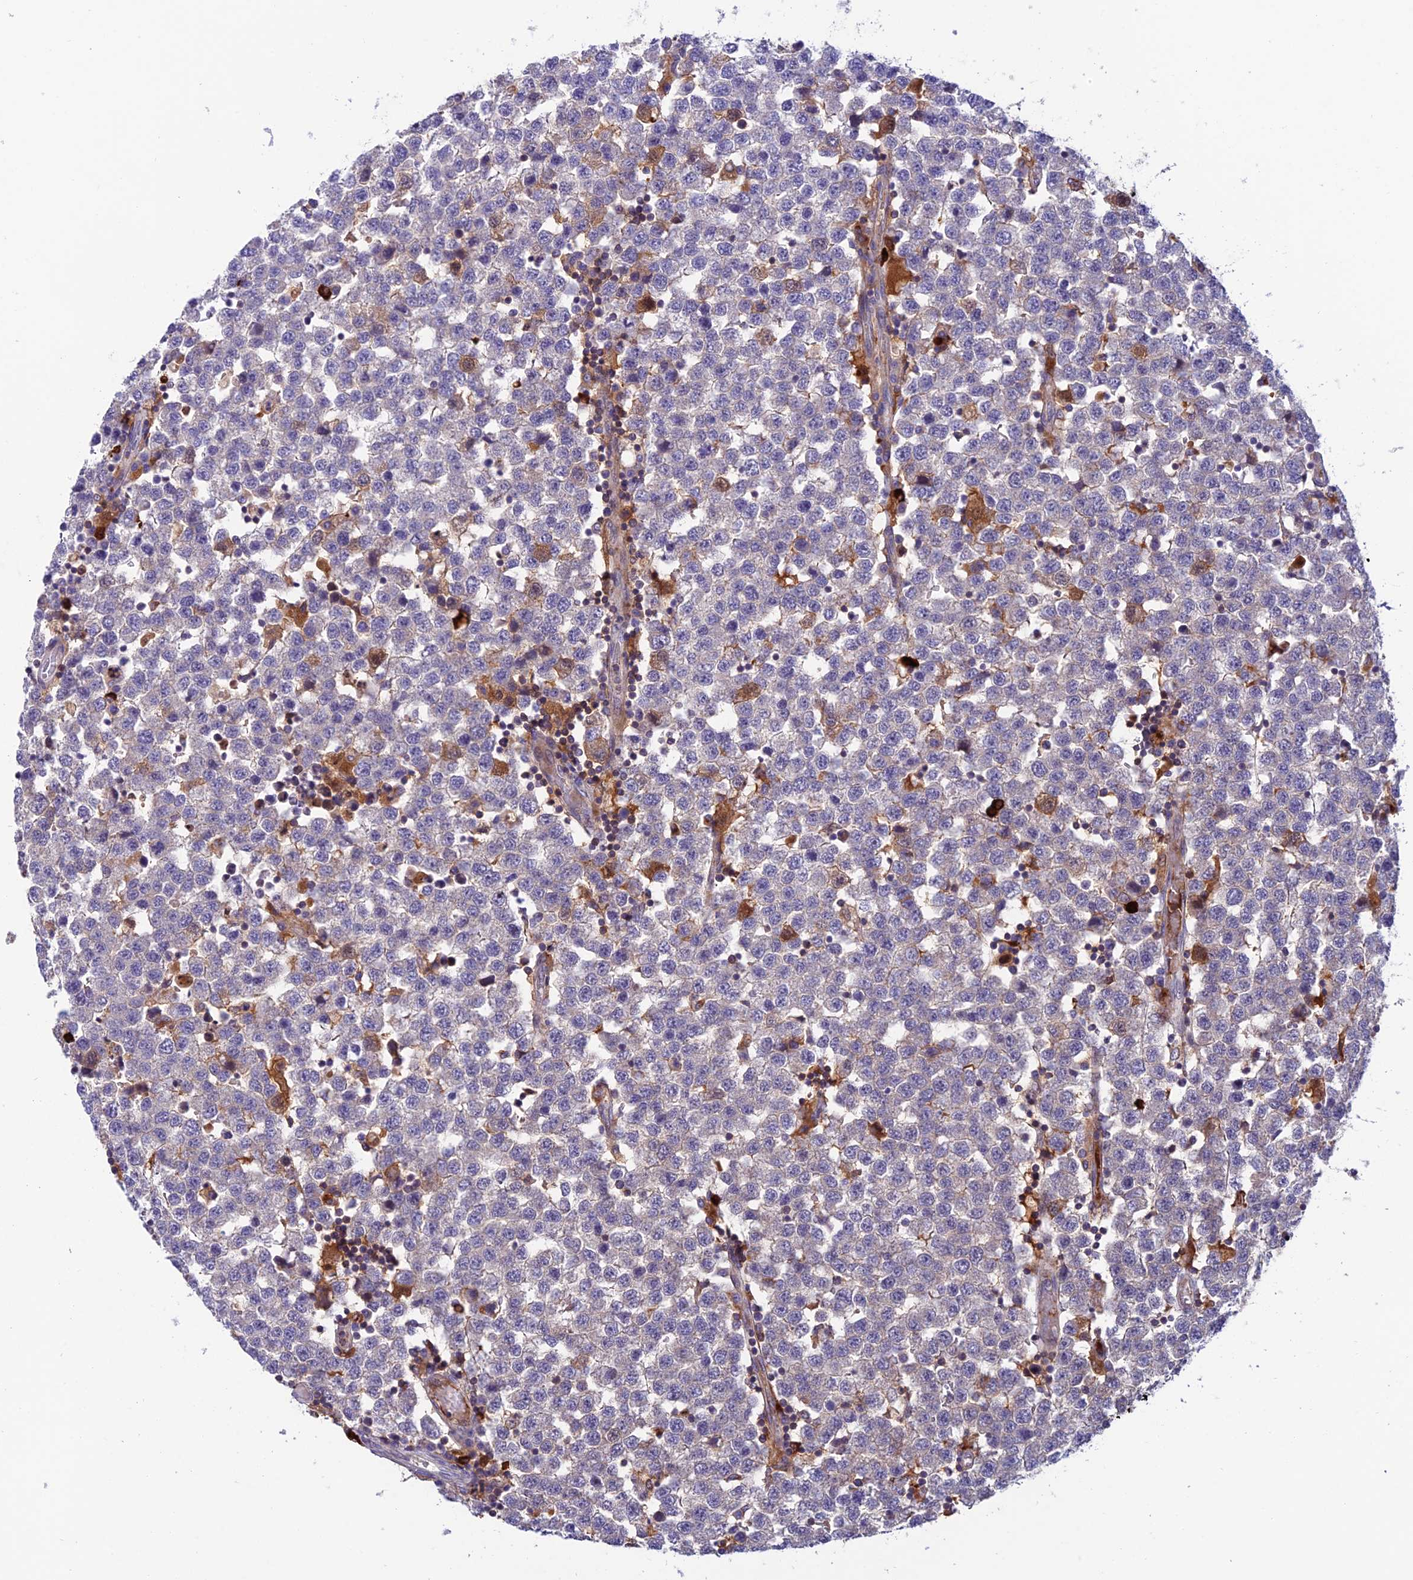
{"staining": {"intensity": "negative", "quantity": "none", "location": "none"}, "tissue": "testis cancer", "cell_type": "Tumor cells", "image_type": "cancer", "snomed": [{"axis": "morphology", "description": "Seminoma, NOS"}, {"axis": "topography", "description": "Testis"}], "caption": "IHC image of neoplastic tissue: seminoma (testis) stained with DAB (3,3'-diaminobenzidine) displays no significant protein positivity in tumor cells.", "gene": "ARHGEF18", "patient": {"sex": "male", "age": 34}}